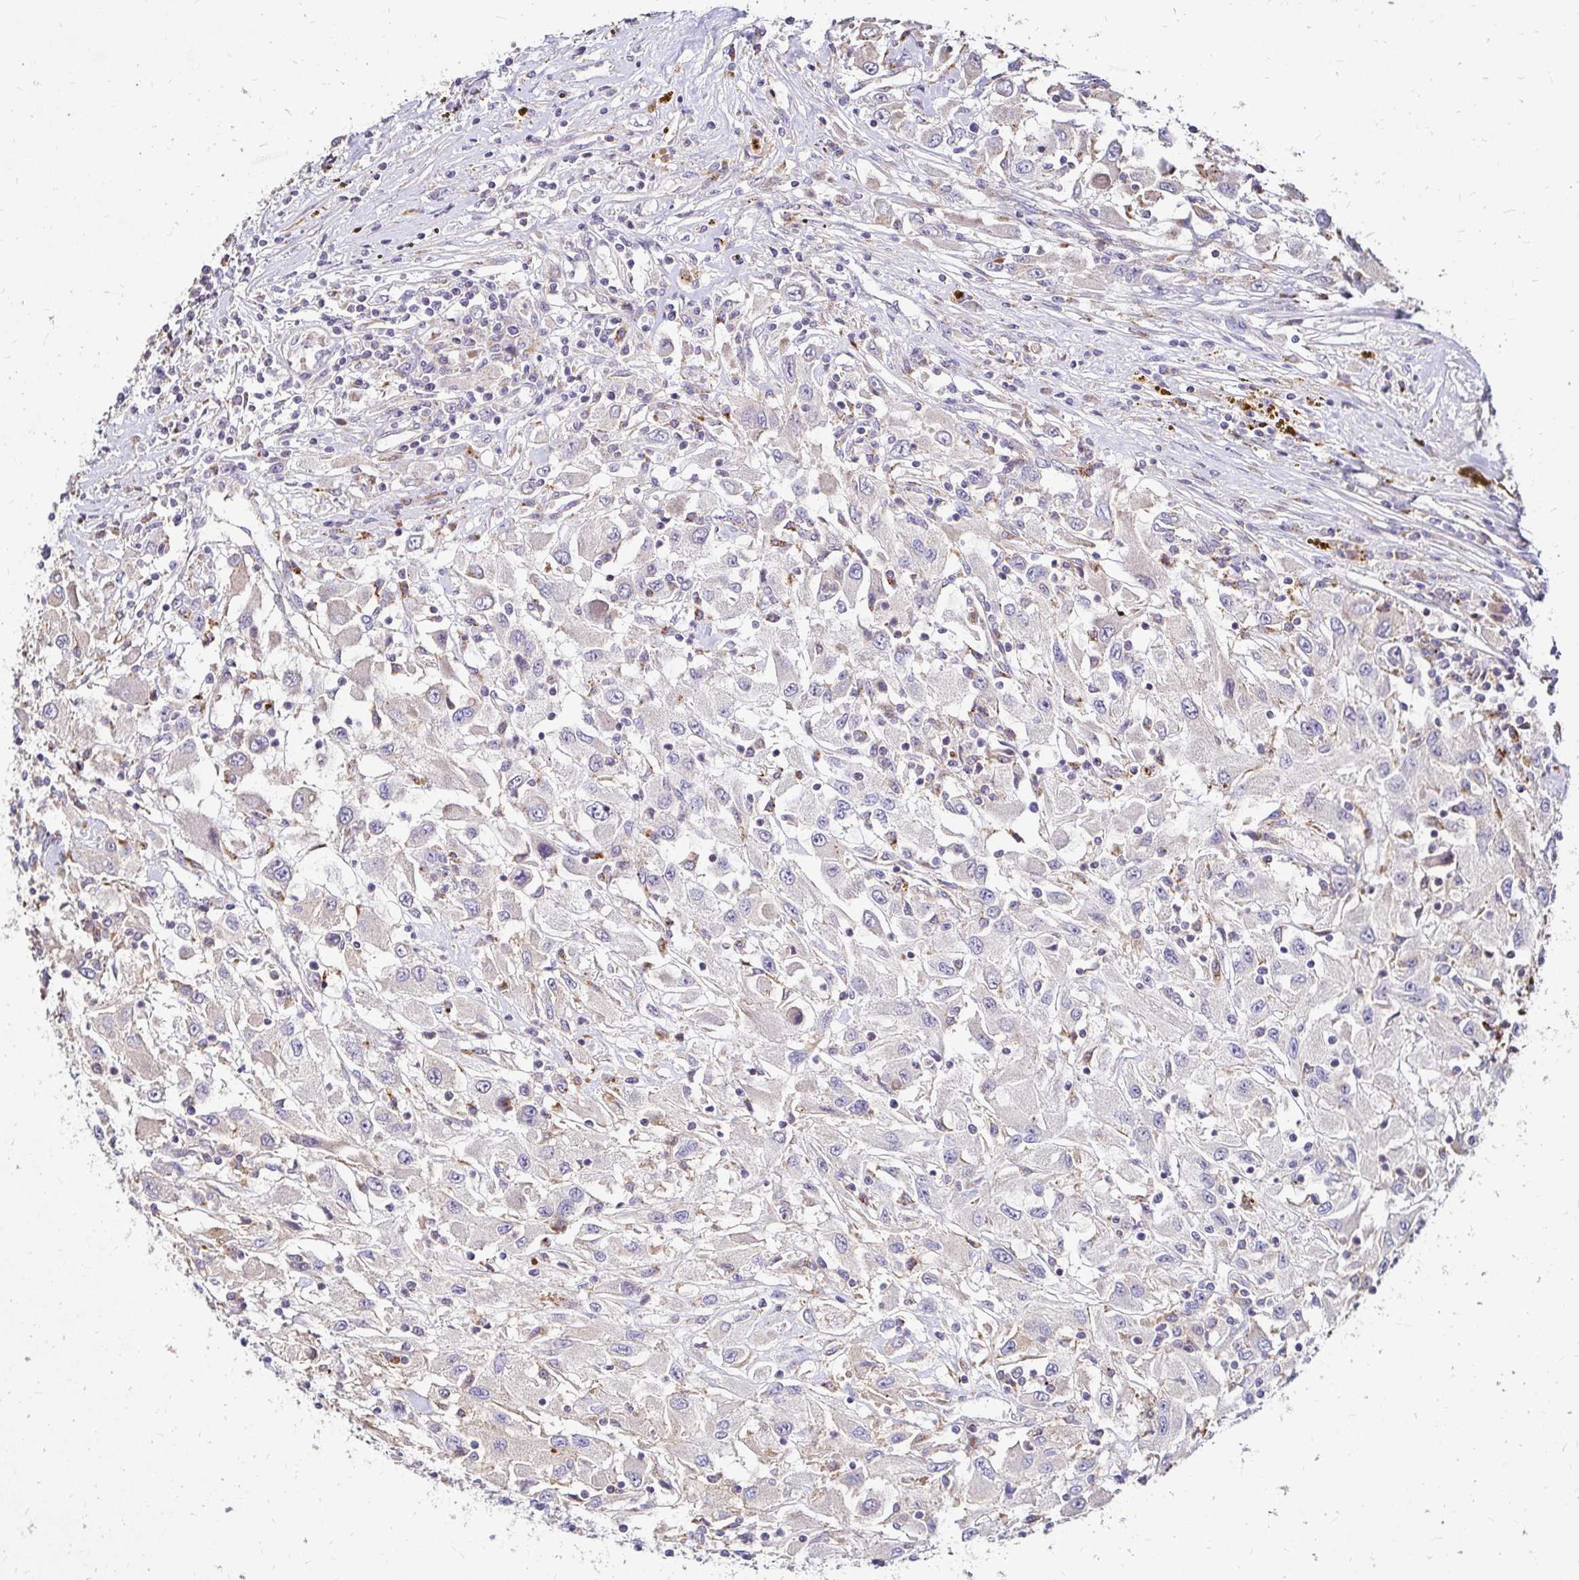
{"staining": {"intensity": "weak", "quantity": "25%-75%", "location": "cytoplasmic/membranous"}, "tissue": "renal cancer", "cell_type": "Tumor cells", "image_type": "cancer", "snomed": [{"axis": "morphology", "description": "Adenocarcinoma, NOS"}, {"axis": "topography", "description": "Kidney"}], "caption": "Protein expression analysis of human adenocarcinoma (renal) reveals weak cytoplasmic/membranous positivity in approximately 25%-75% of tumor cells.", "gene": "IDUA", "patient": {"sex": "female", "age": 67}}